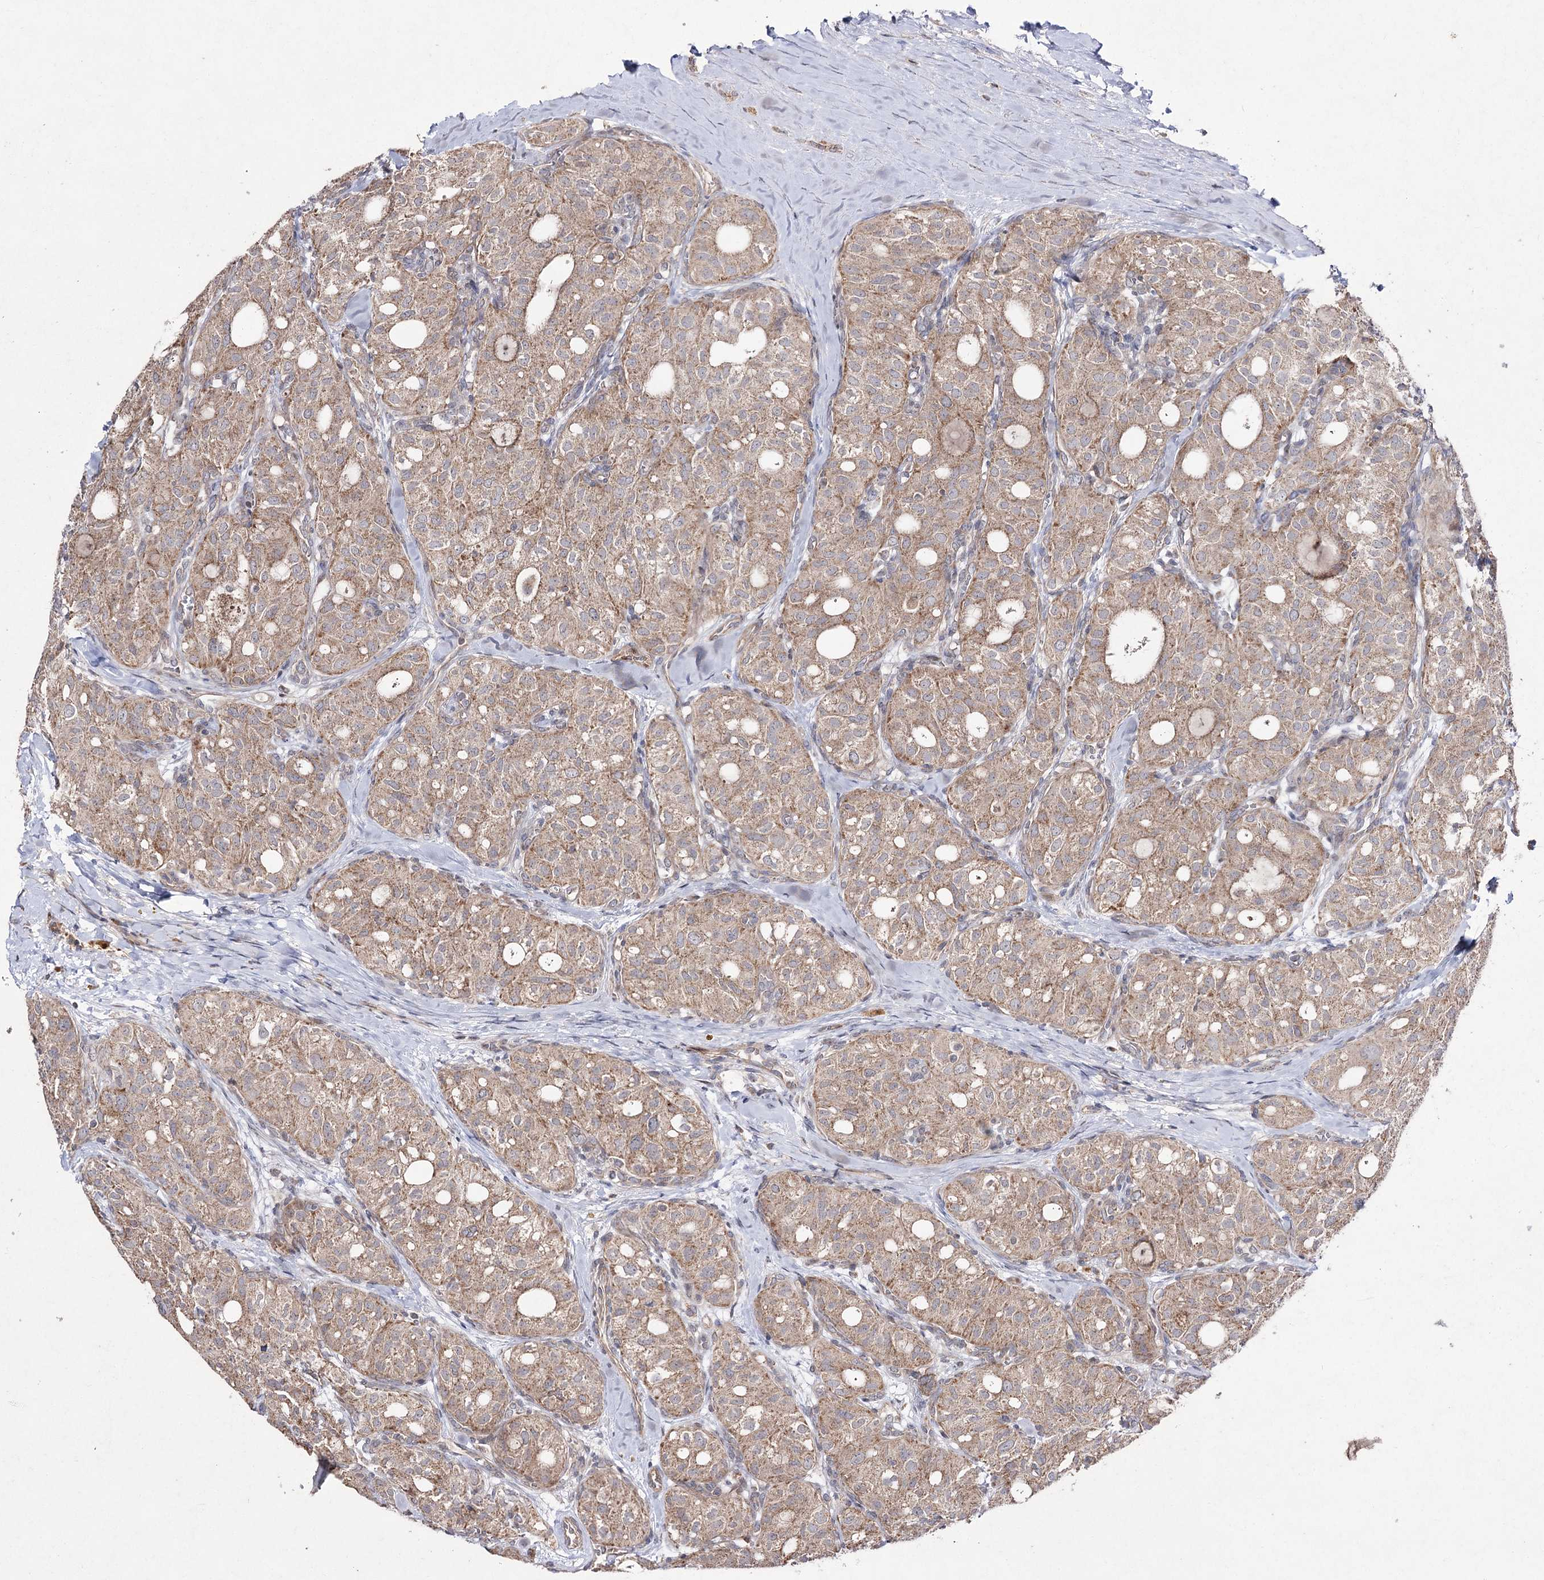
{"staining": {"intensity": "moderate", "quantity": ">75%", "location": "cytoplasmic/membranous"}, "tissue": "thyroid cancer", "cell_type": "Tumor cells", "image_type": "cancer", "snomed": [{"axis": "morphology", "description": "Follicular adenoma carcinoma, NOS"}, {"axis": "topography", "description": "Thyroid gland"}], "caption": "Protein staining of thyroid cancer (follicular adenoma carcinoma) tissue reveals moderate cytoplasmic/membranous staining in approximately >75% of tumor cells. (DAB = brown stain, brightfield microscopy at high magnification).", "gene": "FANCL", "patient": {"sex": "male", "age": 75}}